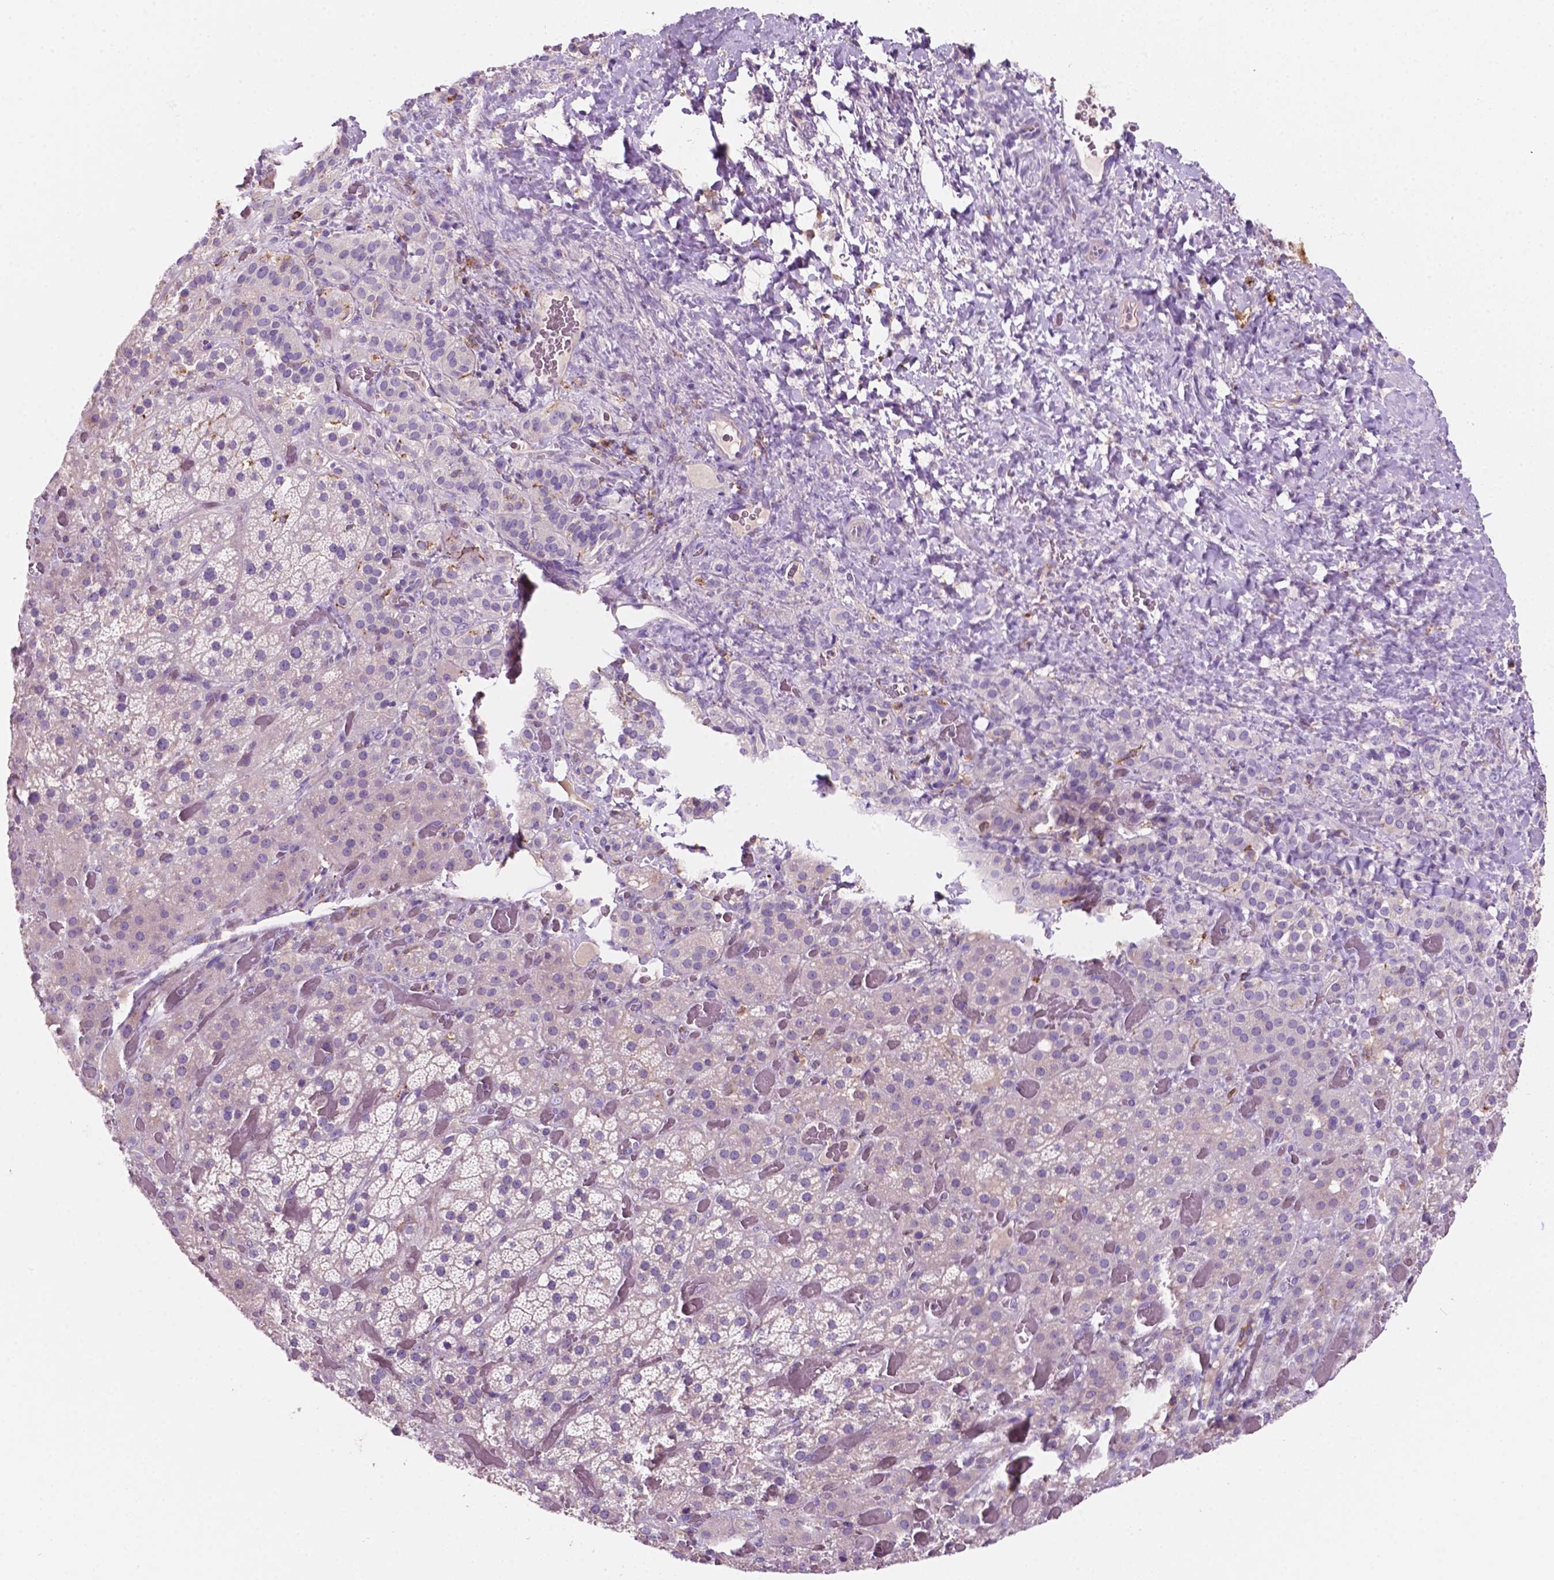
{"staining": {"intensity": "moderate", "quantity": "<25%", "location": "cytoplasmic/membranous"}, "tissue": "adrenal gland", "cell_type": "Glandular cells", "image_type": "normal", "snomed": [{"axis": "morphology", "description": "Normal tissue, NOS"}, {"axis": "topography", "description": "Adrenal gland"}], "caption": "IHC image of normal adrenal gland: human adrenal gland stained using IHC shows low levels of moderate protein expression localized specifically in the cytoplasmic/membranous of glandular cells, appearing as a cytoplasmic/membranous brown color.", "gene": "MKRN2OS", "patient": {"sex": "male", "age": 57}}